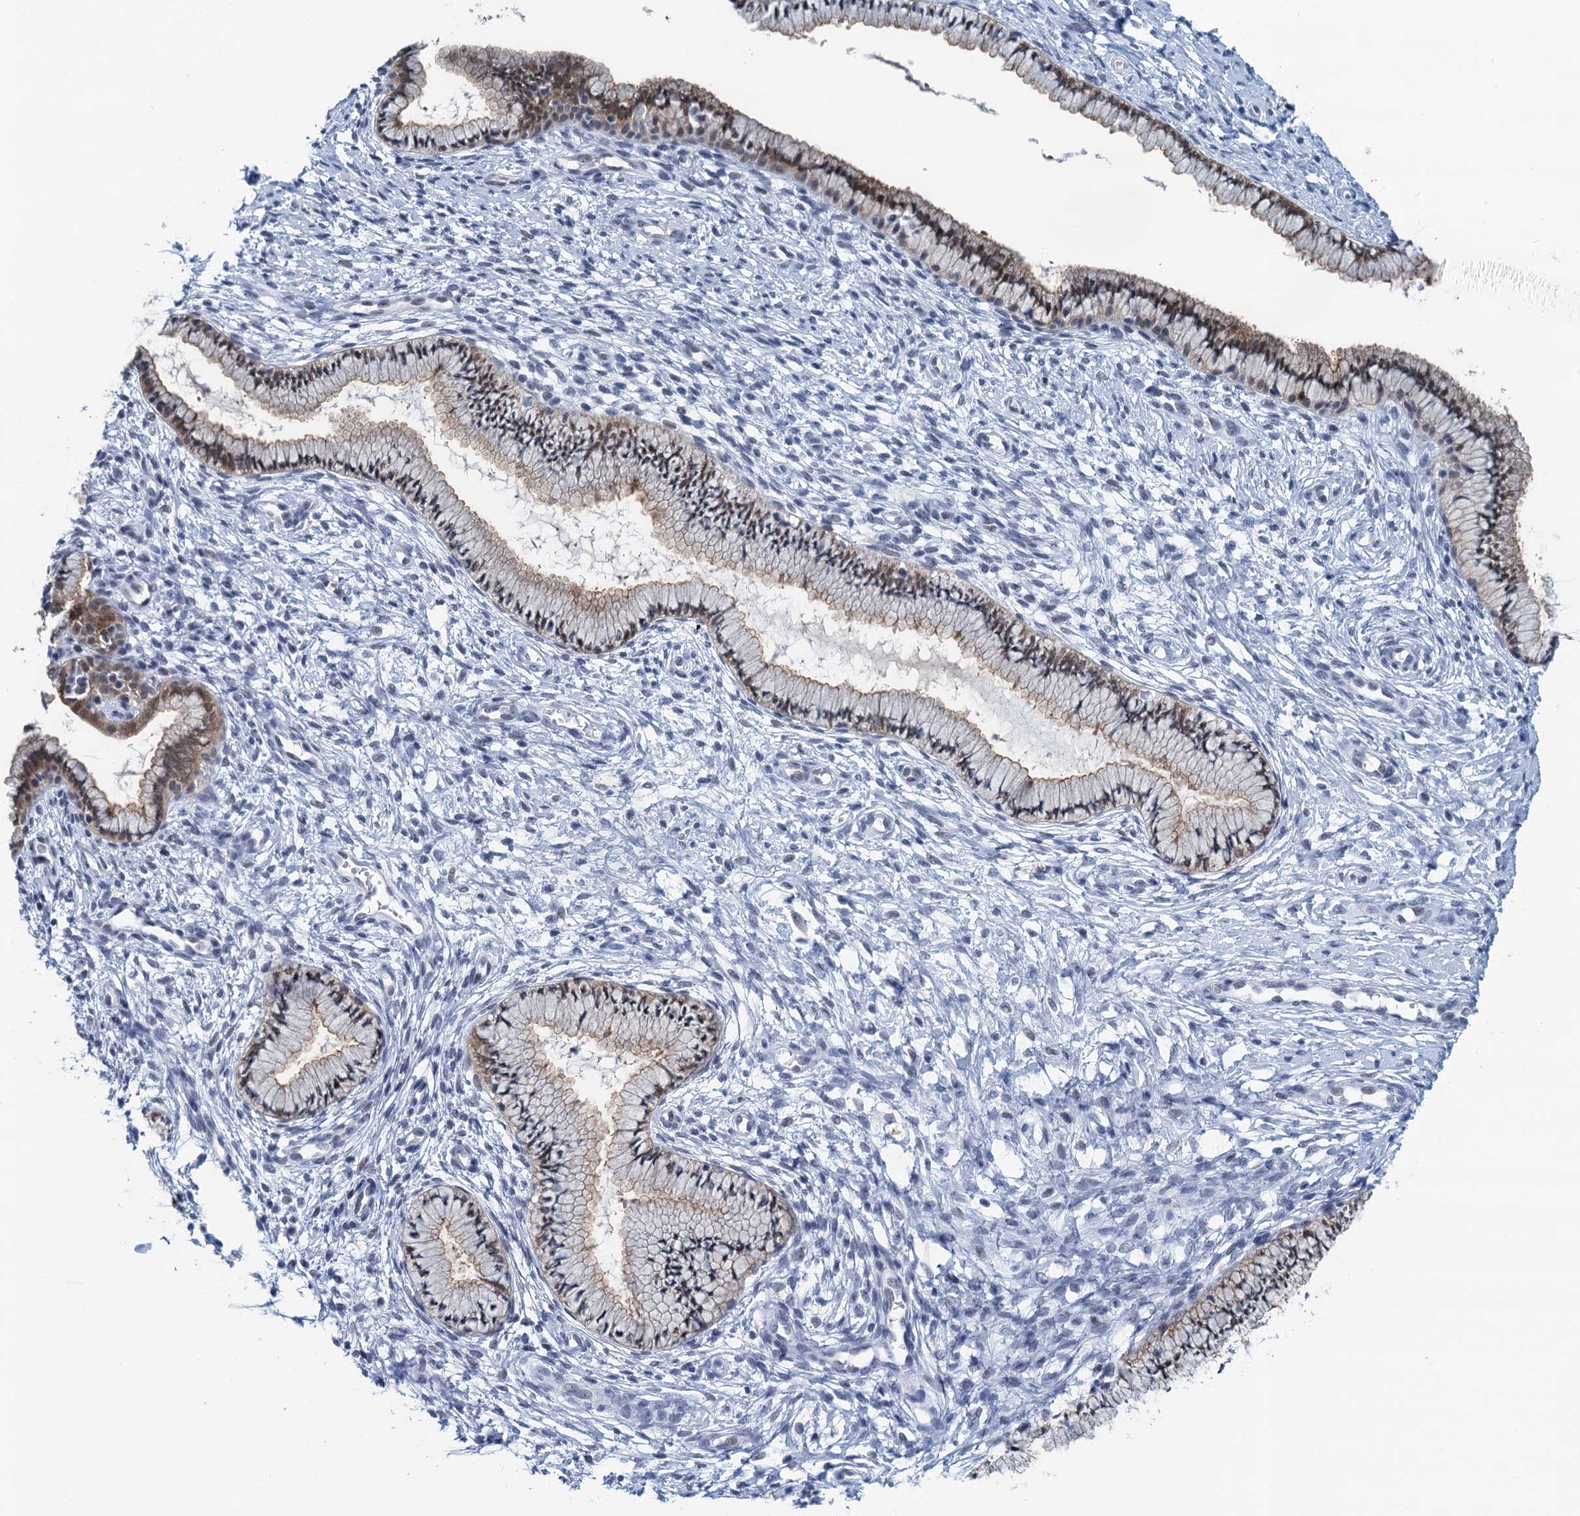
{"staining": {"intensity": "moderate", "quantity": "25%-75%", "location": "cytoplasmic/membranous,nuclear"}, "tissue": "cervix", "cell_type": "Glandular cells", "image_type": "normal", "snomed": [{"axis": "morphology", "description": "Normal tissue, NOS"}, {"axis": "topography", "description": "Cervix"}], "caption": "Normal cervix was stained to show a protein in brown. There is medium levels of moderate cytoplasmic/membranous,nuclear expression in approximately 25%-75% of glandular cells.", "gene": "EPS8L1", "patient": {"sex": "female", "age": 36}}